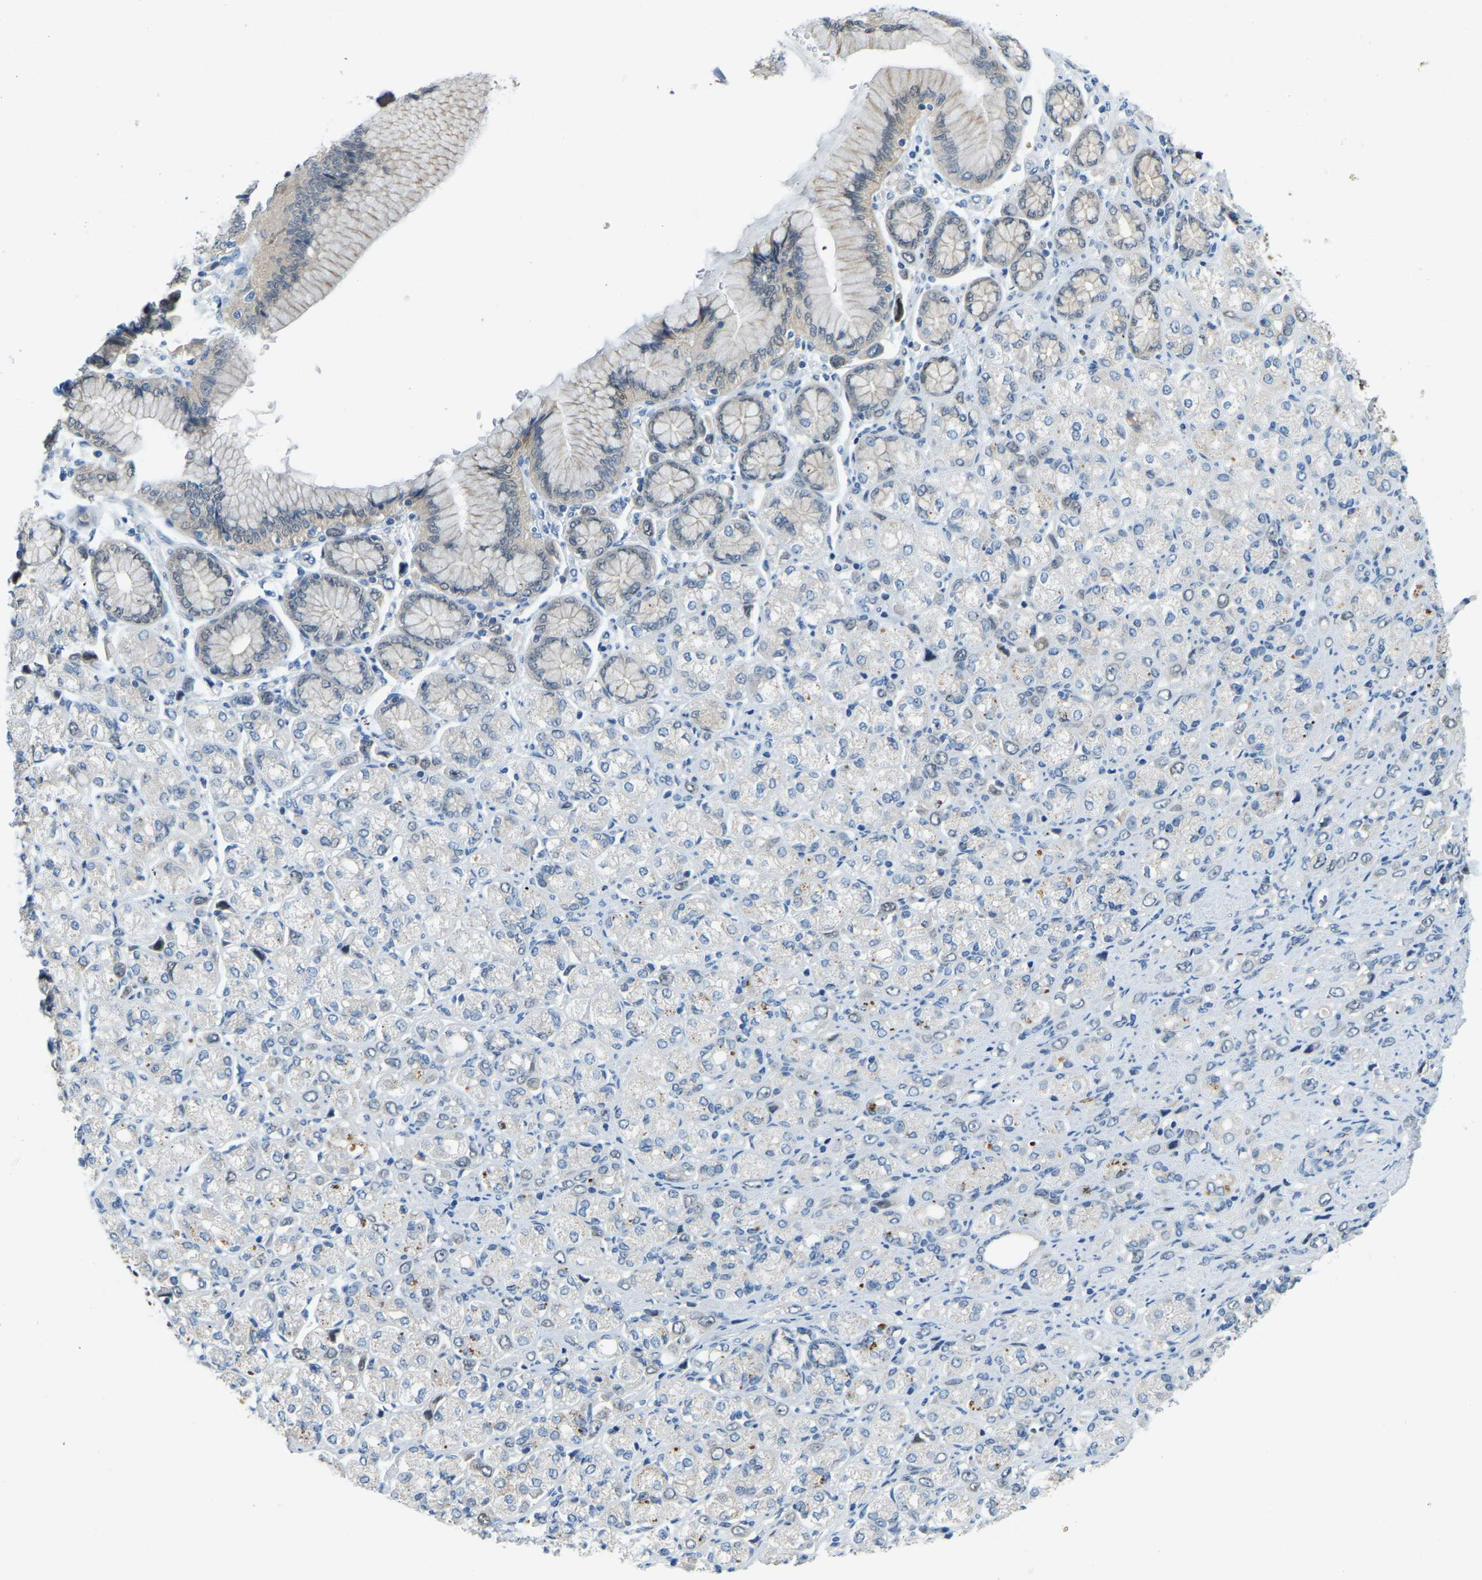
{"staining": {"intensity": "negative", "quantity": "none", "location": "none"}, "tissue": "stomach cancer", "cell_type": "Tumor cells", "image_type": "cancer", "snomed": [{"axis": "morphology", "description": "Adenocarcinoma, NOS"}, {"axis": "topography", "description": "Stomach"}], "caption": "Immunohistochemistry (IHC) of stomach cancer (adenocarcinoma) displays no expression in tumor cells.", "gene": "NME8", "patient": {"sex": "female", "age": 65}}